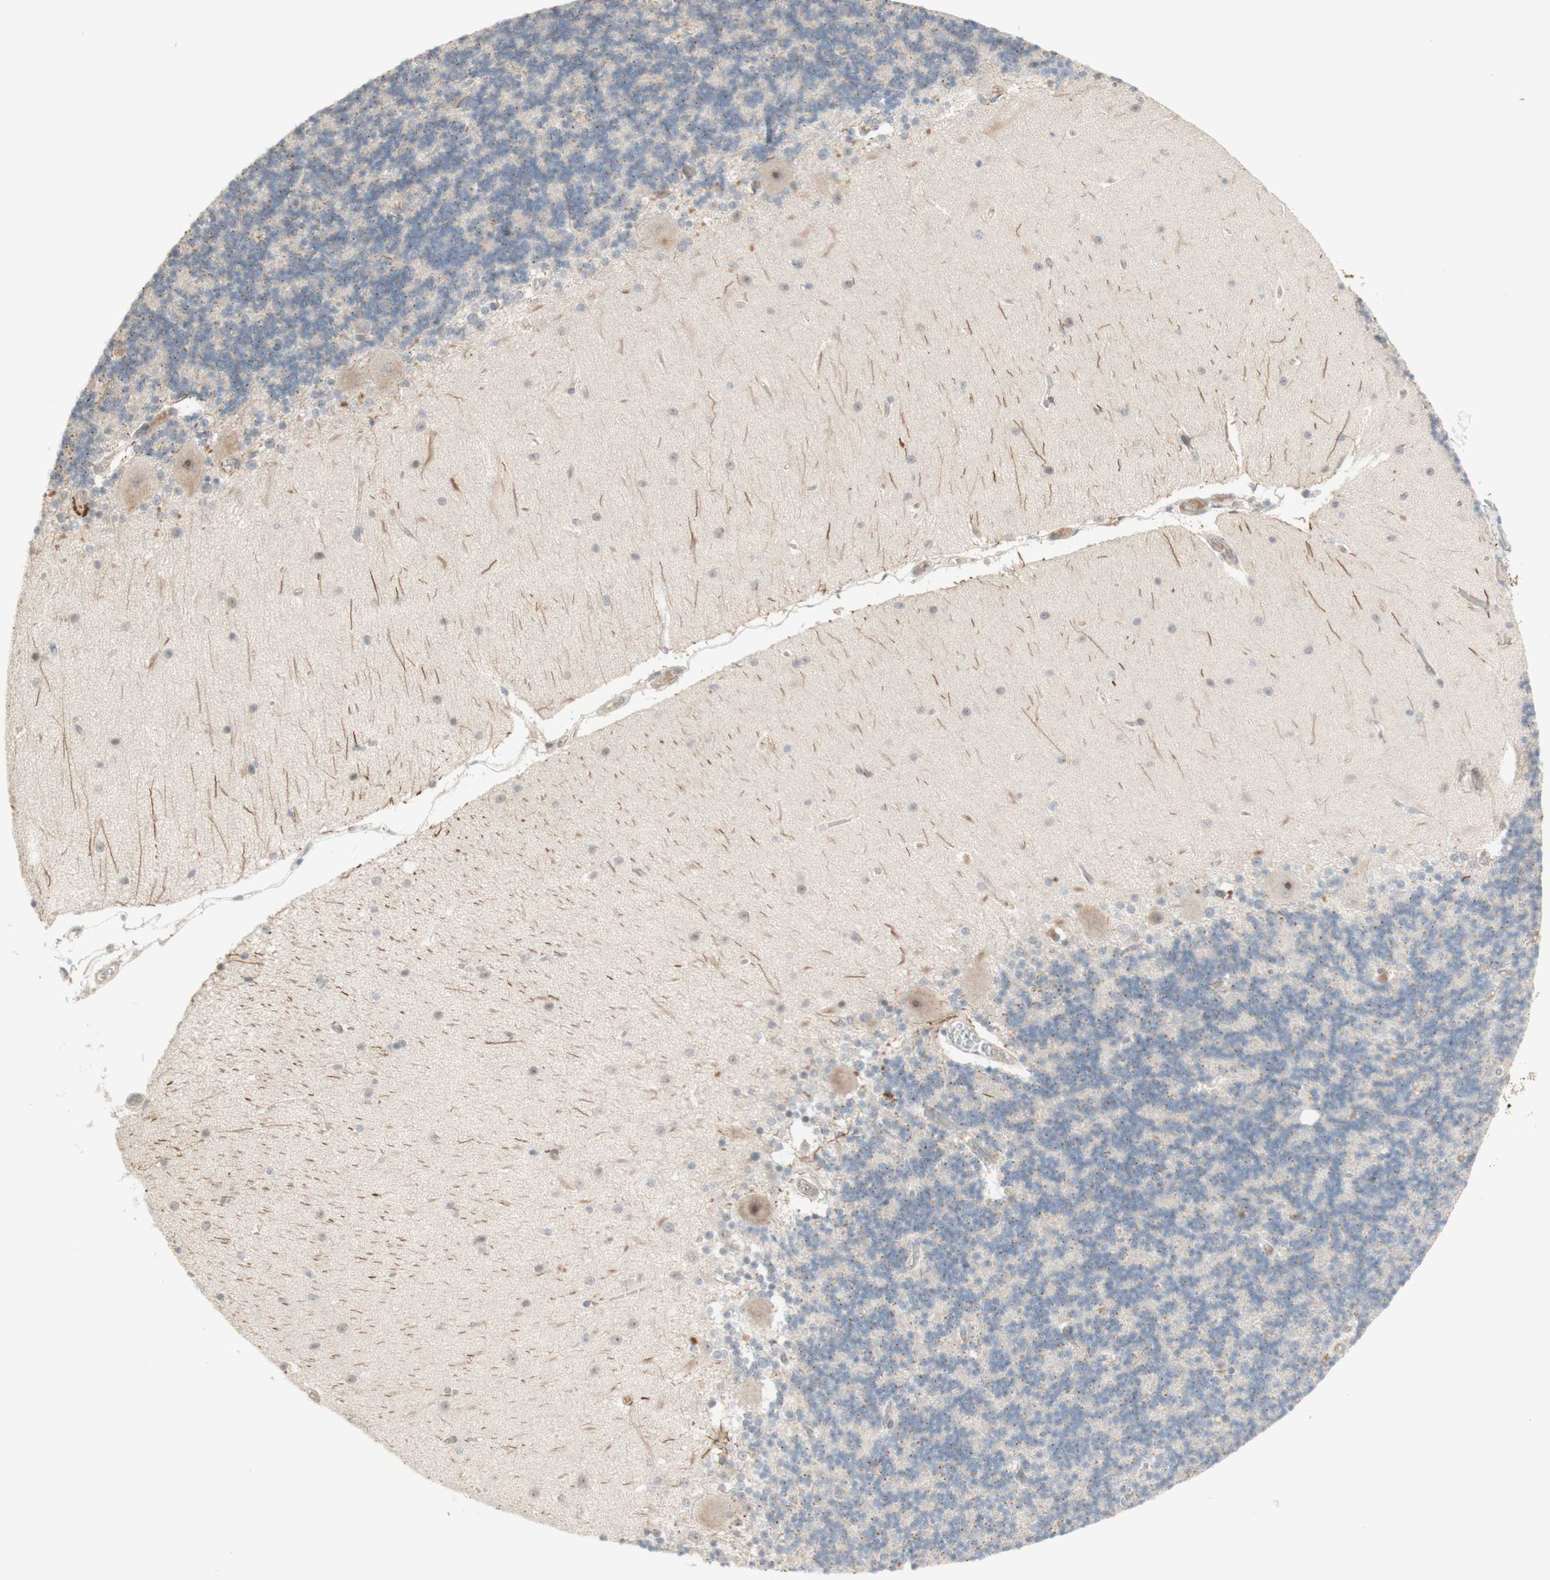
{"staining": {"intensity": "negative", "quantity": "none", "location": "none"}, "tissue": "cerebellum", "cell_type": "Cells in granular layer", "image_type": "normal", "snomed": [{"axis": "morphology", "description": "Normal tissue, NOS"}, {"axis": "topography", "description": "Cerebellum"}], "caption": "Immunohistochemistry (IHC) micrograph of unremarkable cerebellum: human cerebellum stained with DAB exhibits no significant protein positivity in cells in granular layer.", "gene": "PLCD4", "patient": {"sex": "female", "age": 54}}